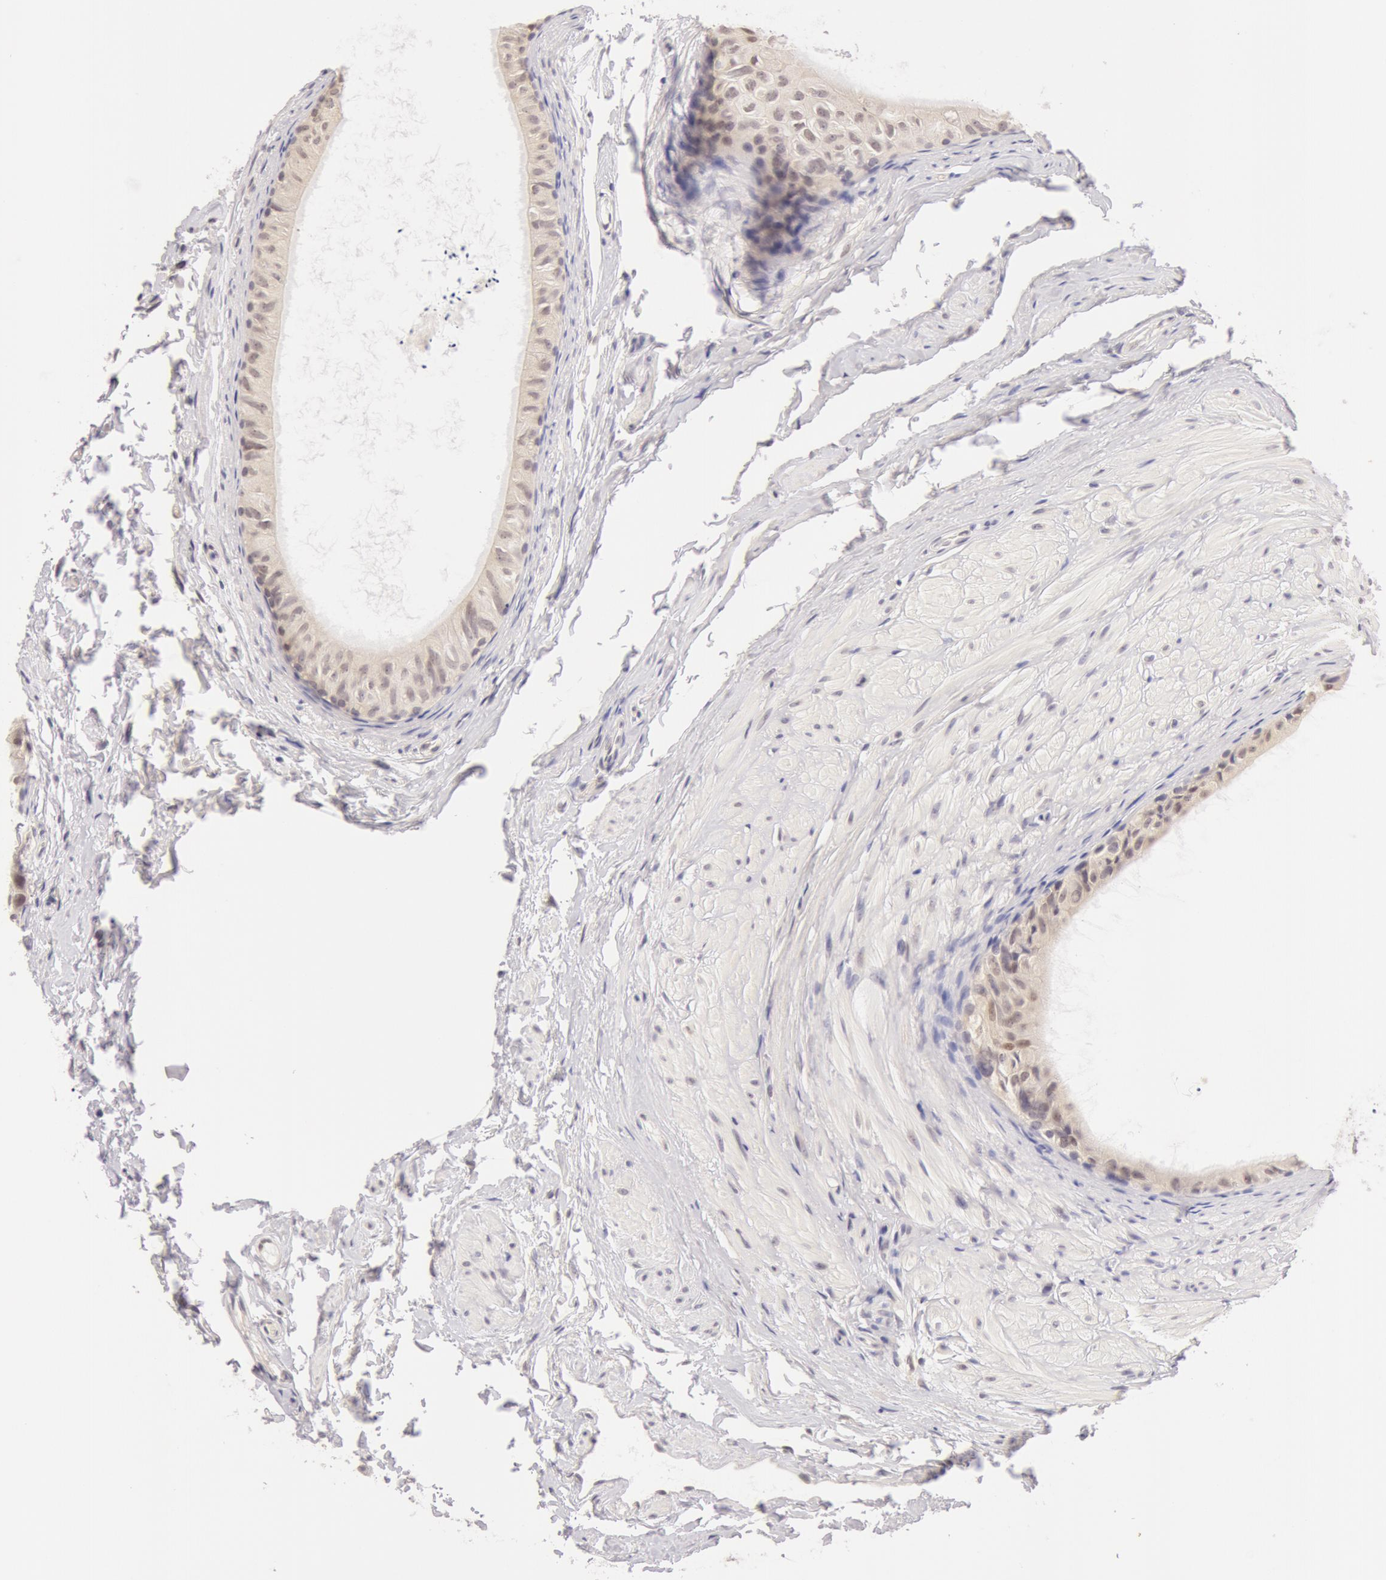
{"staining": {"intensity": "negative", "quantity": "none", "location": "none"}, "tissue": "epididymis", "cell_type": "Glandular cells", "image_type": "normal", "snomed": [{"axis": "morphology", "description": "Normal tissue, NOS"}, {"axis": "topography", "description": "Epididymis"}], "caption": "Image shows no protein expression in glandular cells of unremarkable epididymis.", "gene": "ZNF597", "patient": {"sex": "male", "age": 77}}